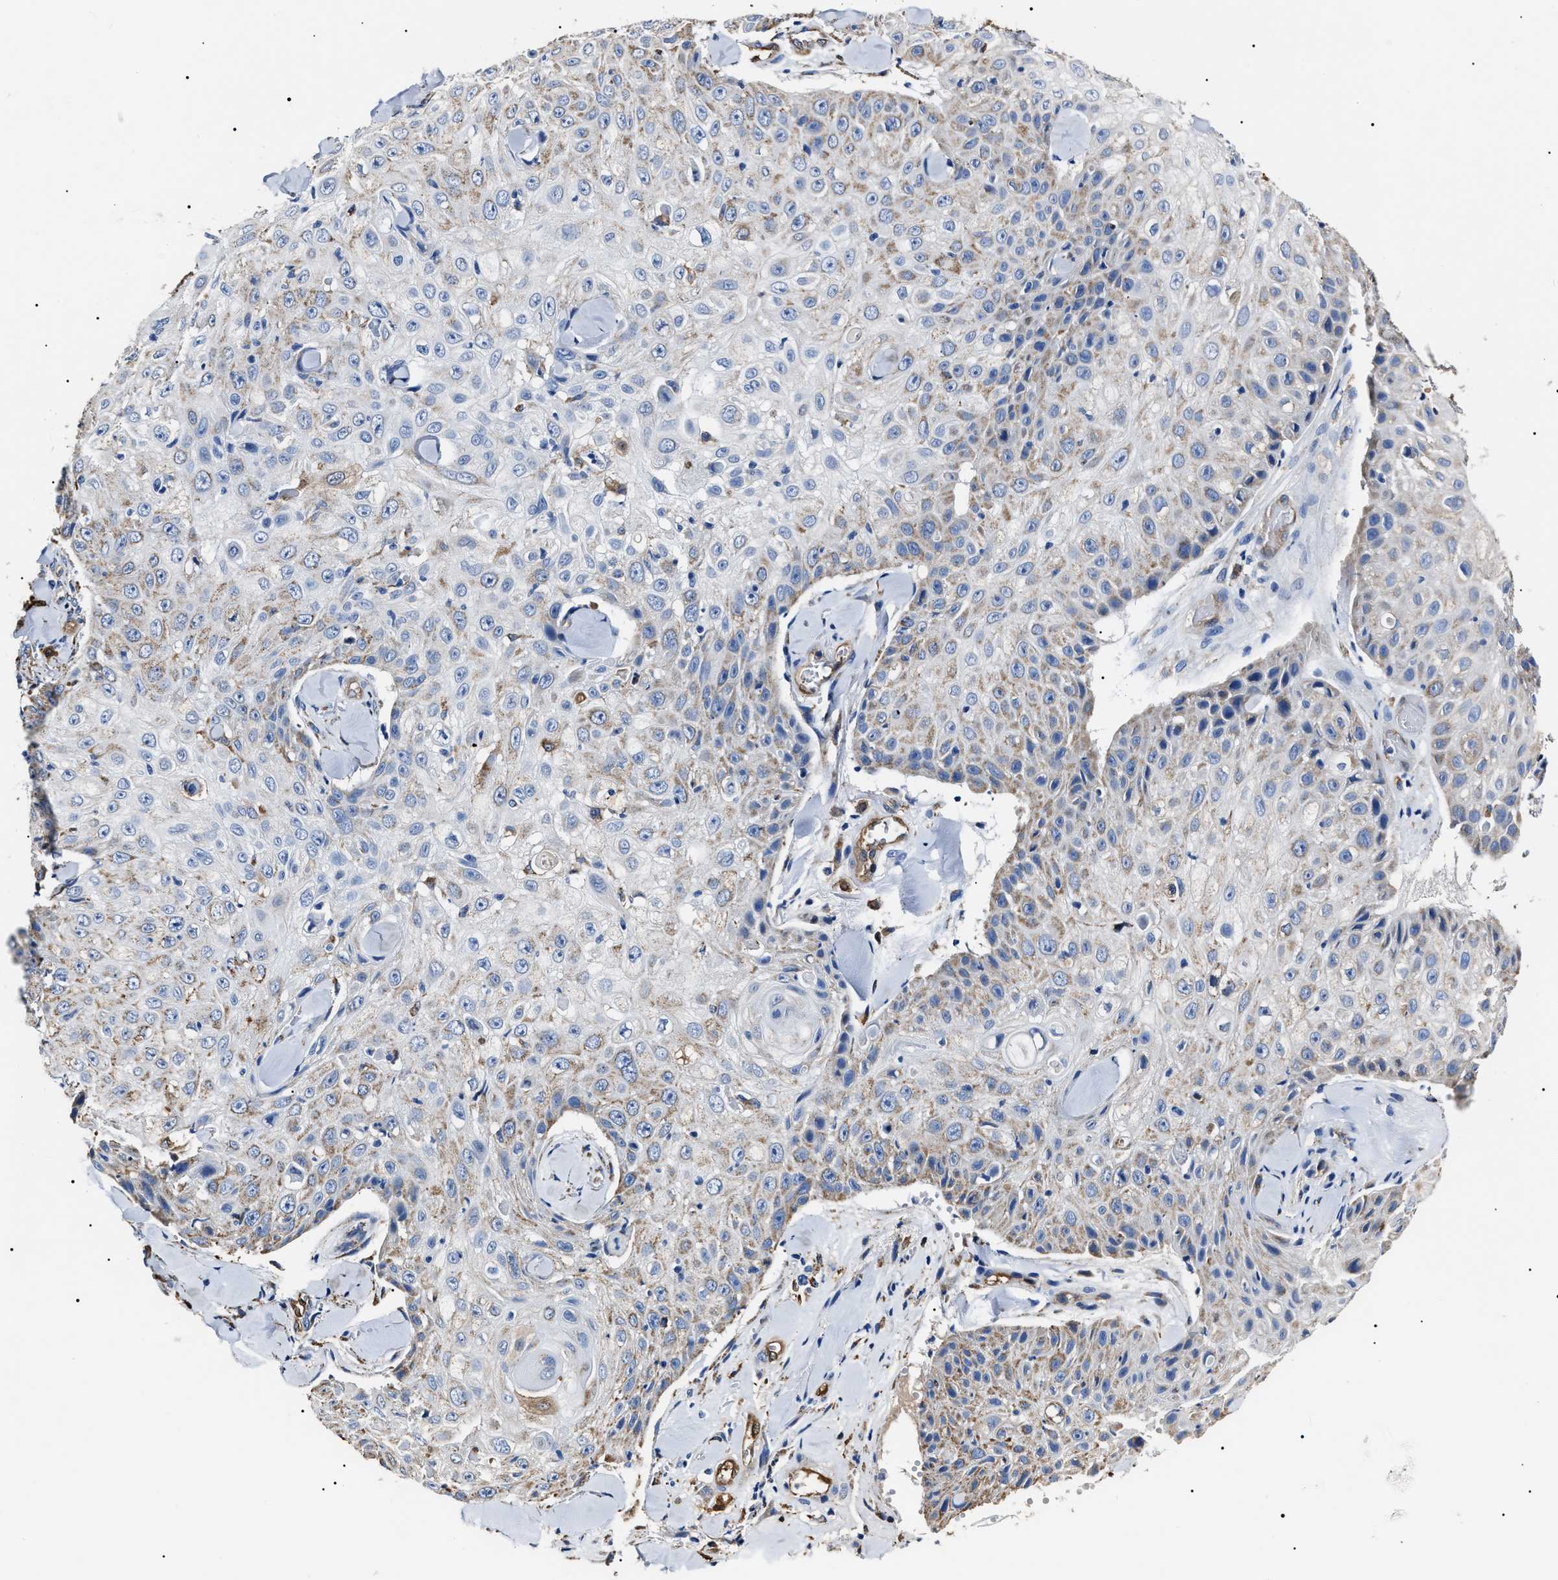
{"staining": {"intensity": "weak", "quantity": "<25%", "location": "cytoplasmic/membranous"}, "tissue": "skin cancer", "cell_type": "Tumor cells", "image_type": "cancer", "snomed": [{"axis": "morphology", "description": "Squamous cell carcinoma, NOS"}, {"axis": "topography", "description": "Skin"}], "caption": "Micrograph shows no significant protein staining in tumor cells of skin cancer (squamous cell carcinoma).", "gene": "ALDH1A1", "patient": {"sex": "male", "age": 86}}